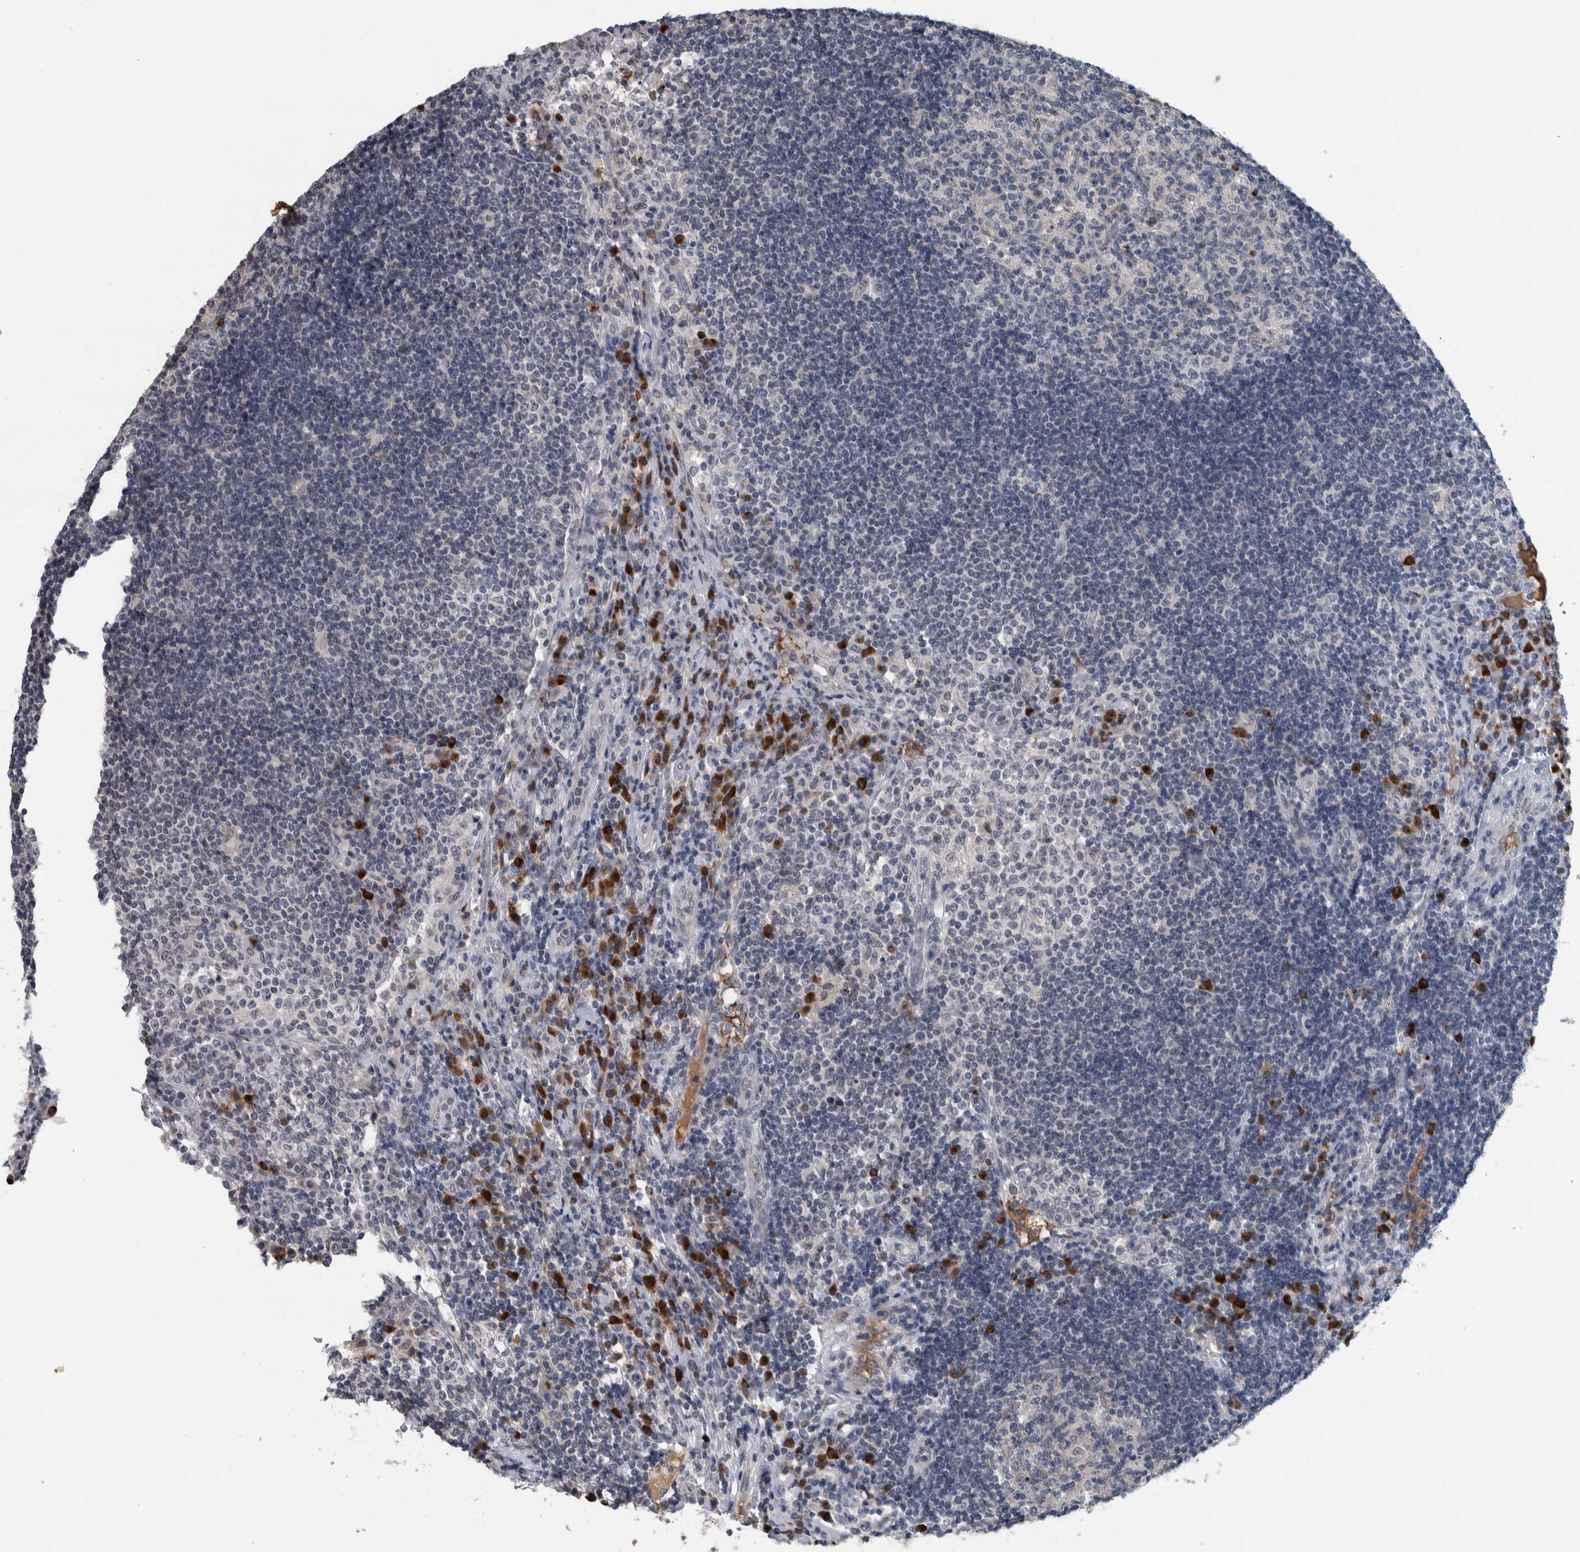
{"staining": {"intensity": "negative", "quantity": "none", "location": "none"}, "tissue": "lymph node", "cell_type": "Germinal center cells", "image_type": "normal", "snomed": [{"axis": "morphology", "description": "Normal tissue, NOS"}, {"axis": "topography", "description": "Lymph node"}], "caption": "Immunohistochemistry (IHC) histopathology image of unremarkable lymph node stained for a protein (brown), which demonstrates no positivity in germinal center cells.", "gene": "CAVIN4", "patient": {"sex": "female", "age": 53}}